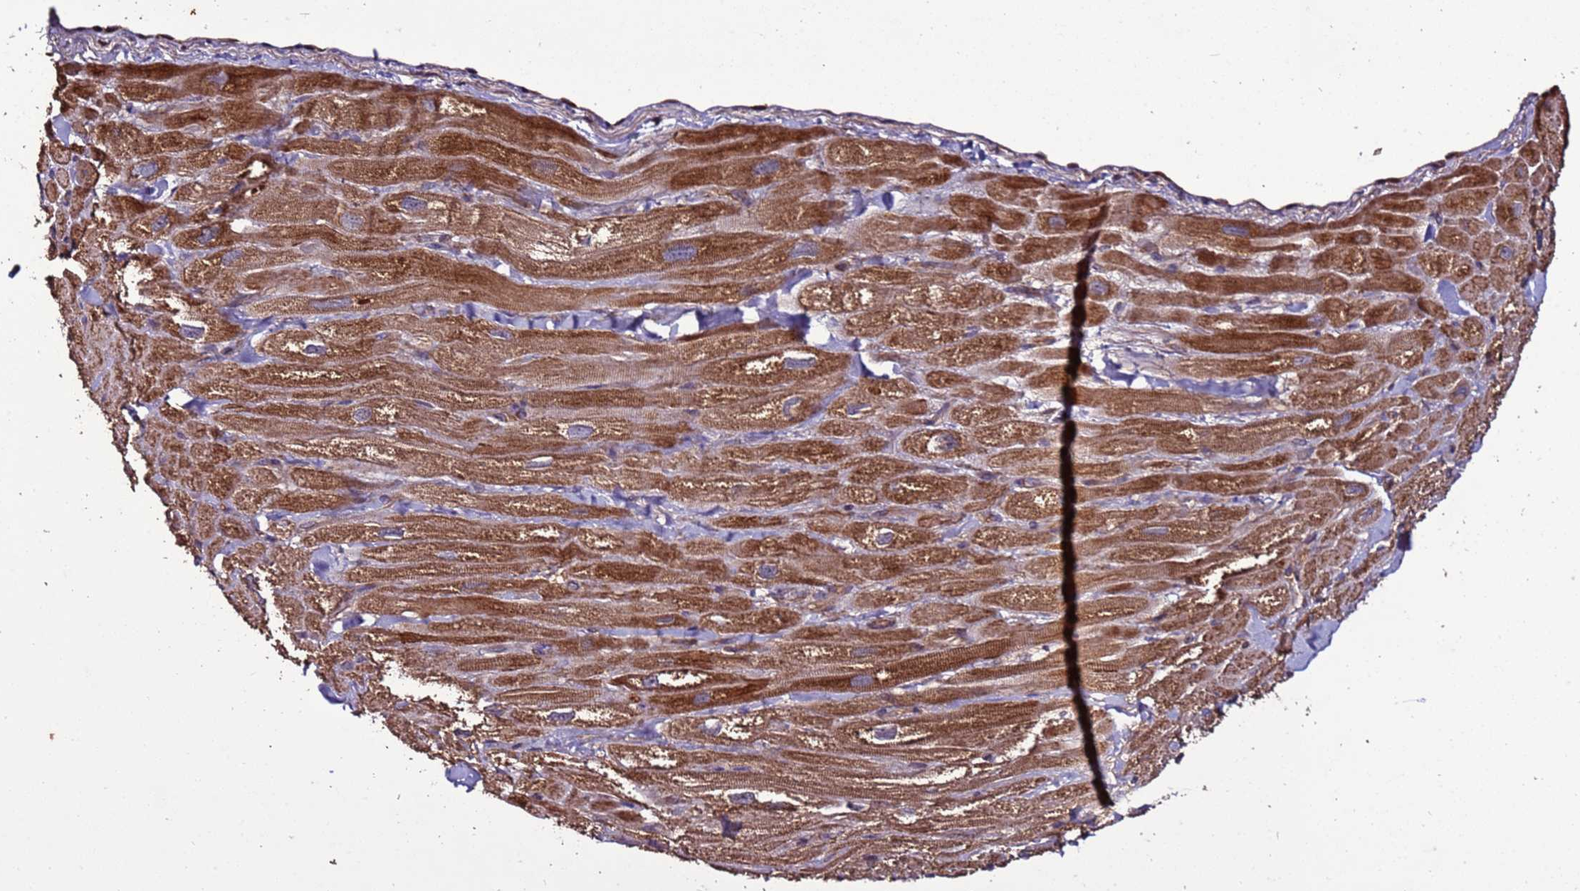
{"staining": {"intensity": "moderate", "quantity": ">75%", "location": "cytoplasmic/membranous"}, "tissue": "heart muscle", "cell_type": "Cardiomyocytes", "image_type": "normal", "snomed": [{"axis": "morphology", "description": "Normal tissue, NOS"}, {"axis": "topography", "description": "Heart"}], "caption": "Protein staining displays moderate cytoplasmic/membranous staining in approximately >75% of cardiomyocytes in unremarkable heart muscle.", "gene": "RPS15A", "patient": {"sex": "male", "age": 65}}